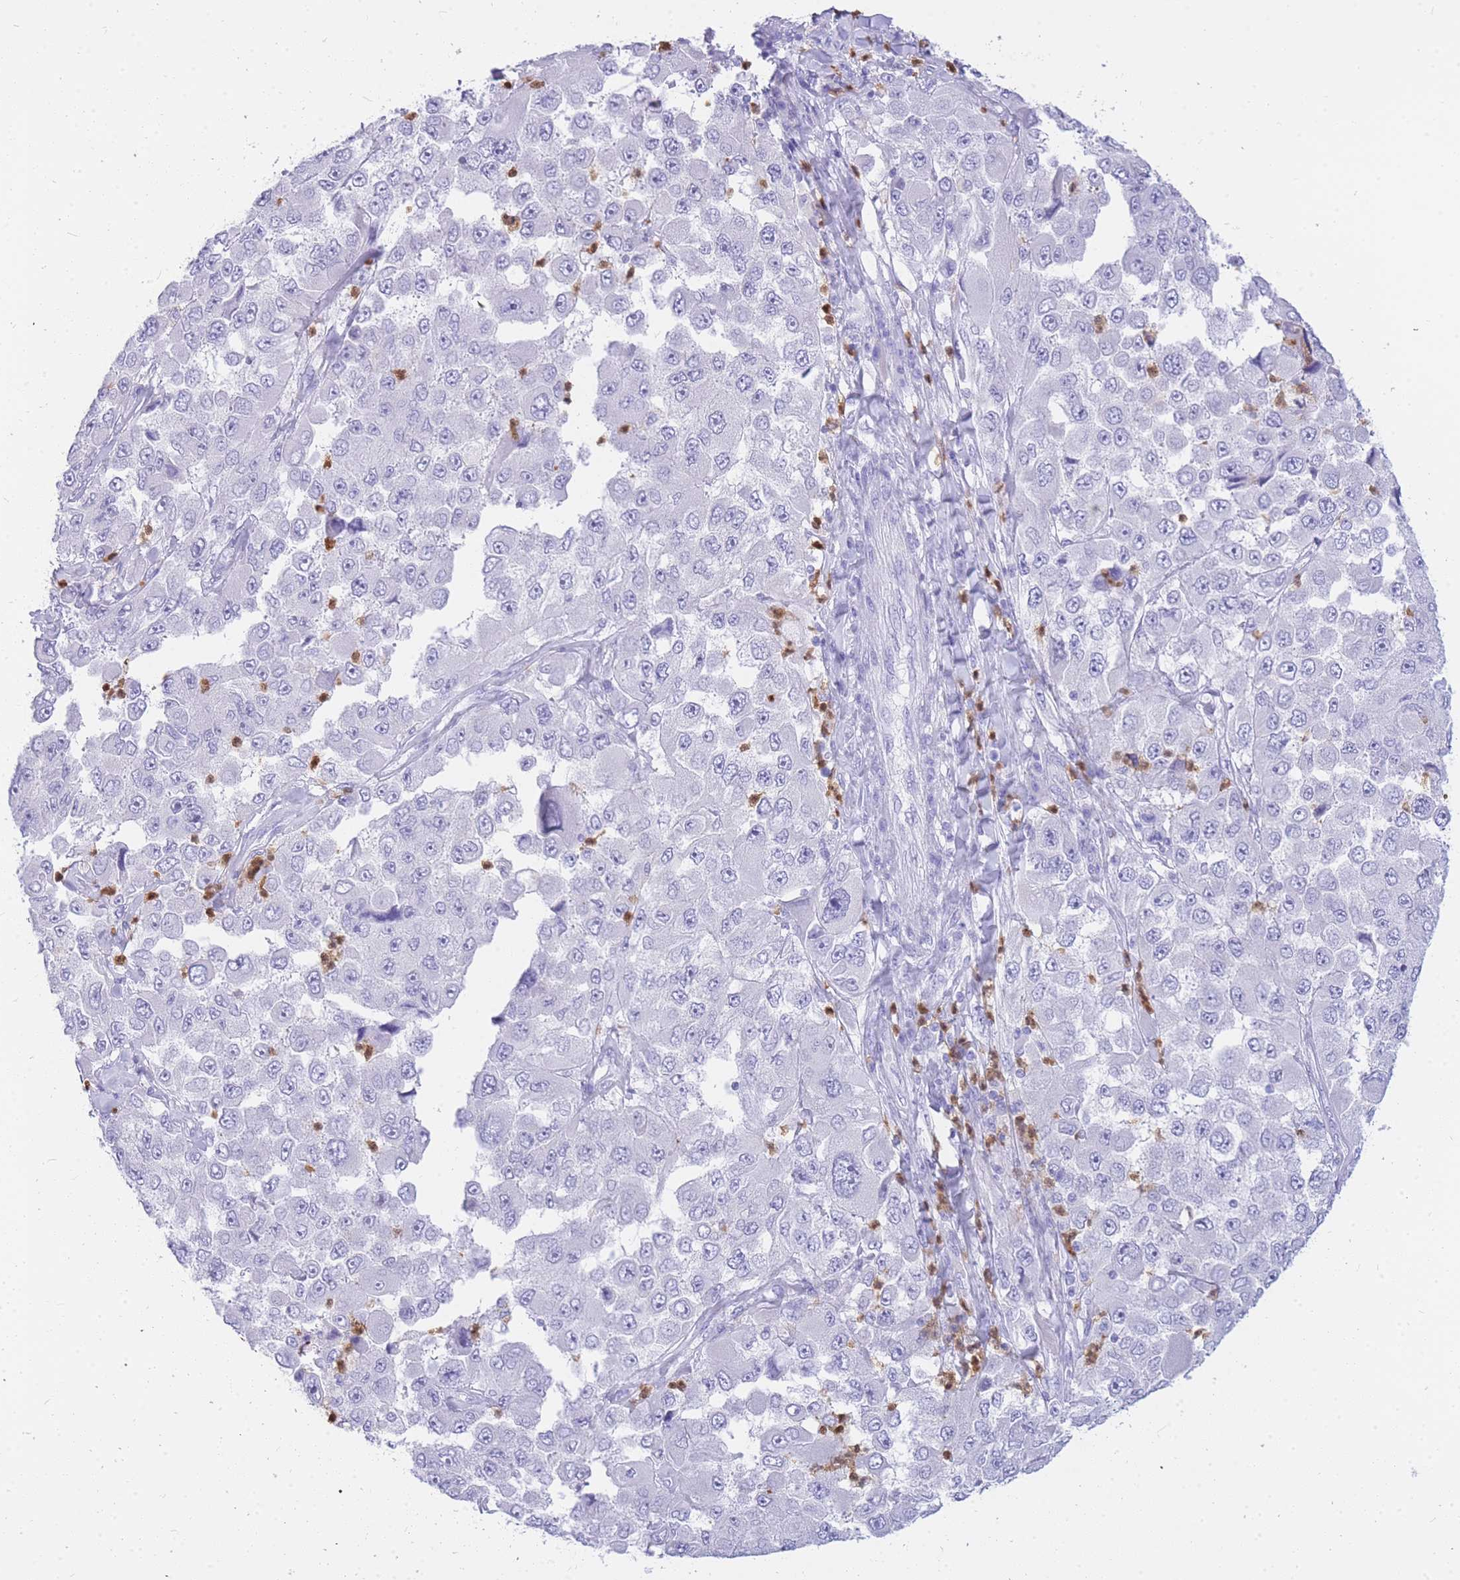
{"staining": {"intensity": "negative", "quantity": "none", "location": "none"}, "tissue": "melanoma", "cell_type": "Tumor cells", "image_type": "cancer", "snomed": [{"axis": "morphology", "description": "Malignant melanoma, Metastatic site"}, {"axis": "topography", "description": "Lymph node"}], "caption": "DAB (3,3'-diaminobenzidine) immunohistochemical staining of melanoma demonstrates no significant positivity in tumor cells.", "gene": "HERC1", "patient": {"sex": "male", "age": 62}}